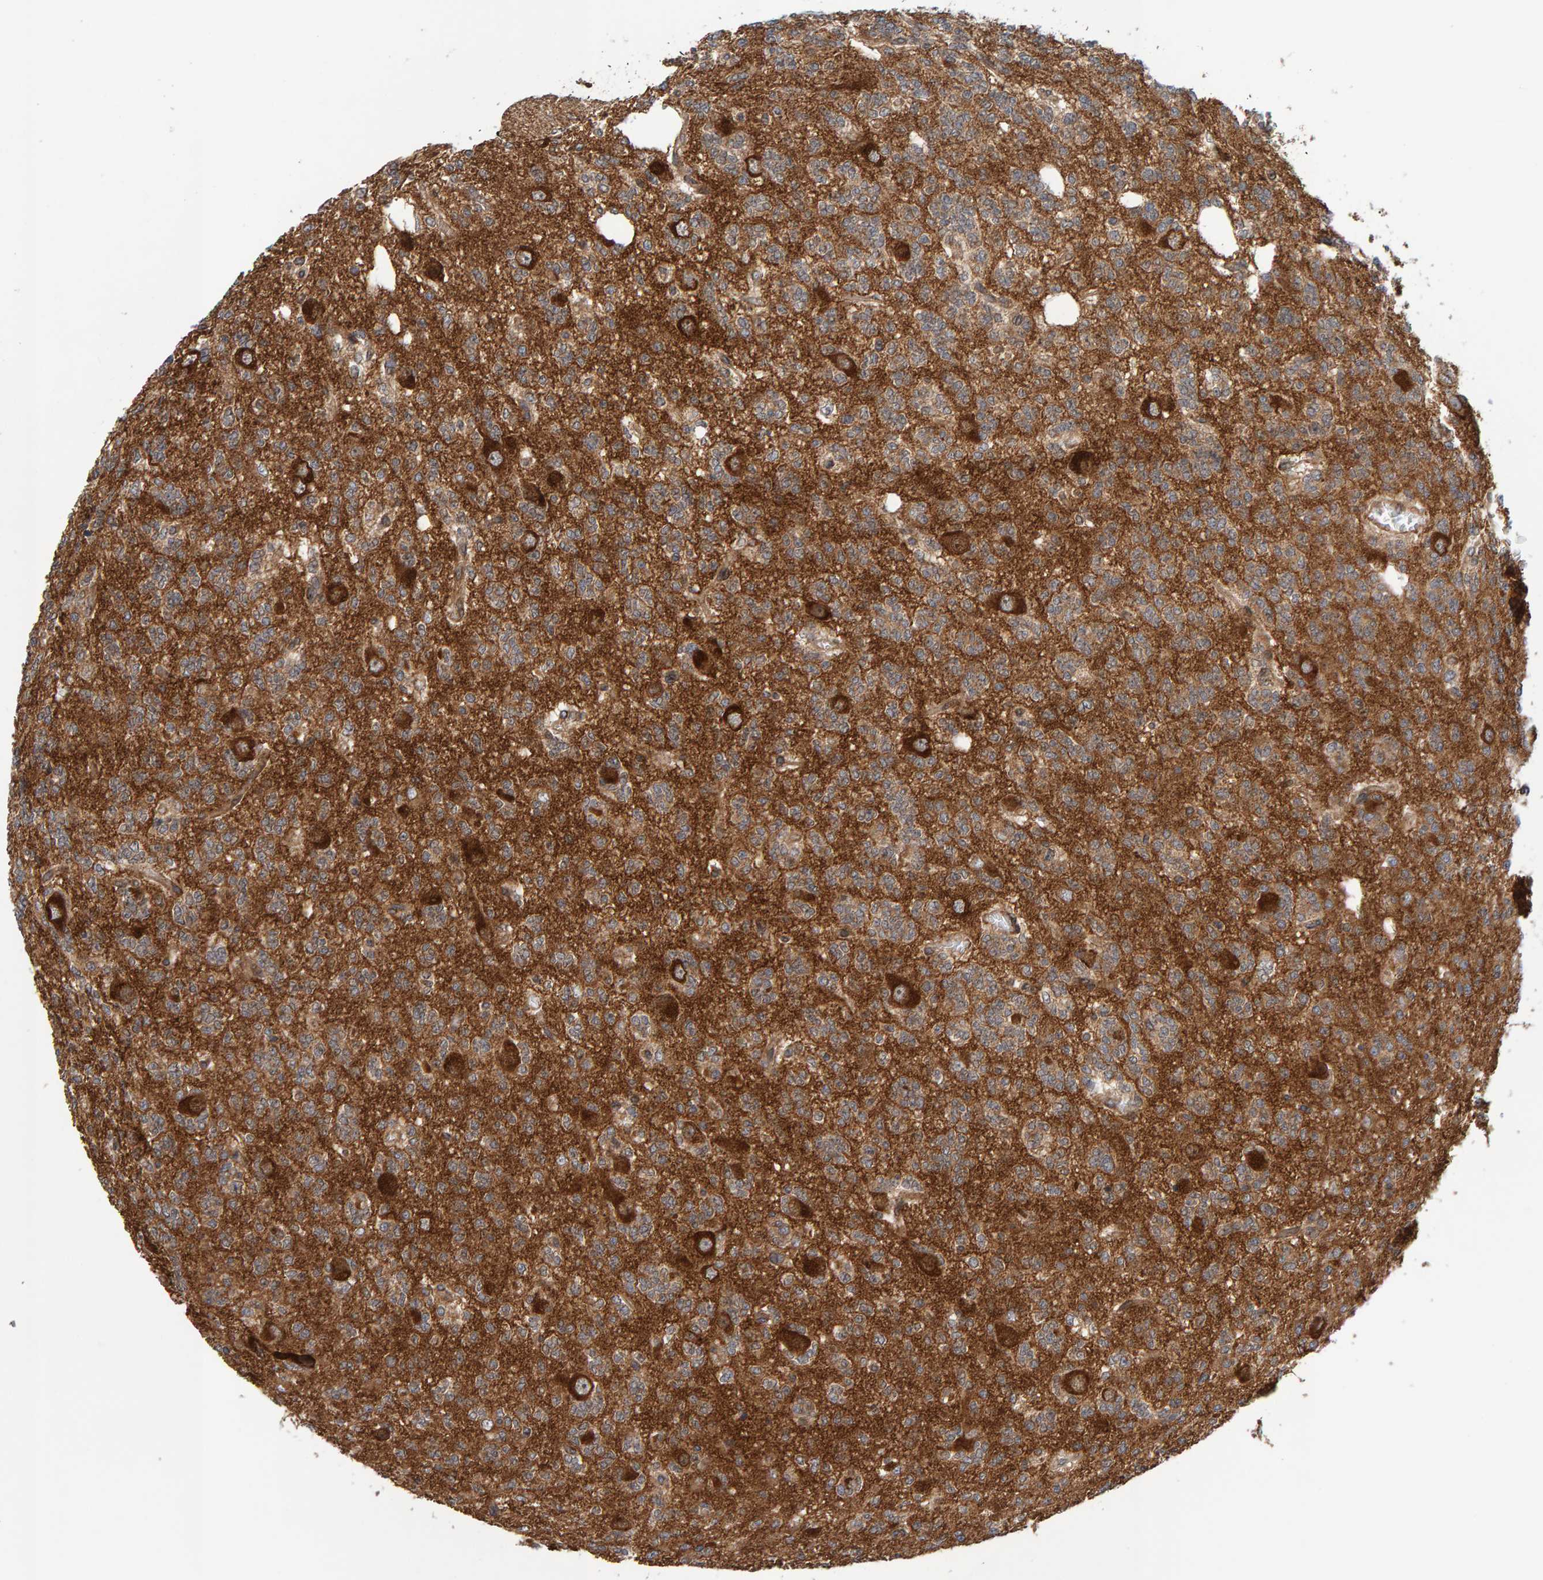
{"staining": {"intensity": "moderate", "quantity": ">75%", "location": "cytoplasmic/membranous"}, "tissue": "glioma", "cell_type": "Tumor cells", "image_type": "cancer", "snomed": [{"axis": "morphology", "description": "Glioma, malignant, Low grade"}, {"axis": "topography", "description": "Brain"}], "caption": "Protein staining displays moderate cytoplasmic/membranous expression in approximately >75% of tumor cells in malignant glioma (low-grade).", "gene": "BAIAP2", "patient": {"sex": "male", "age": 38}}